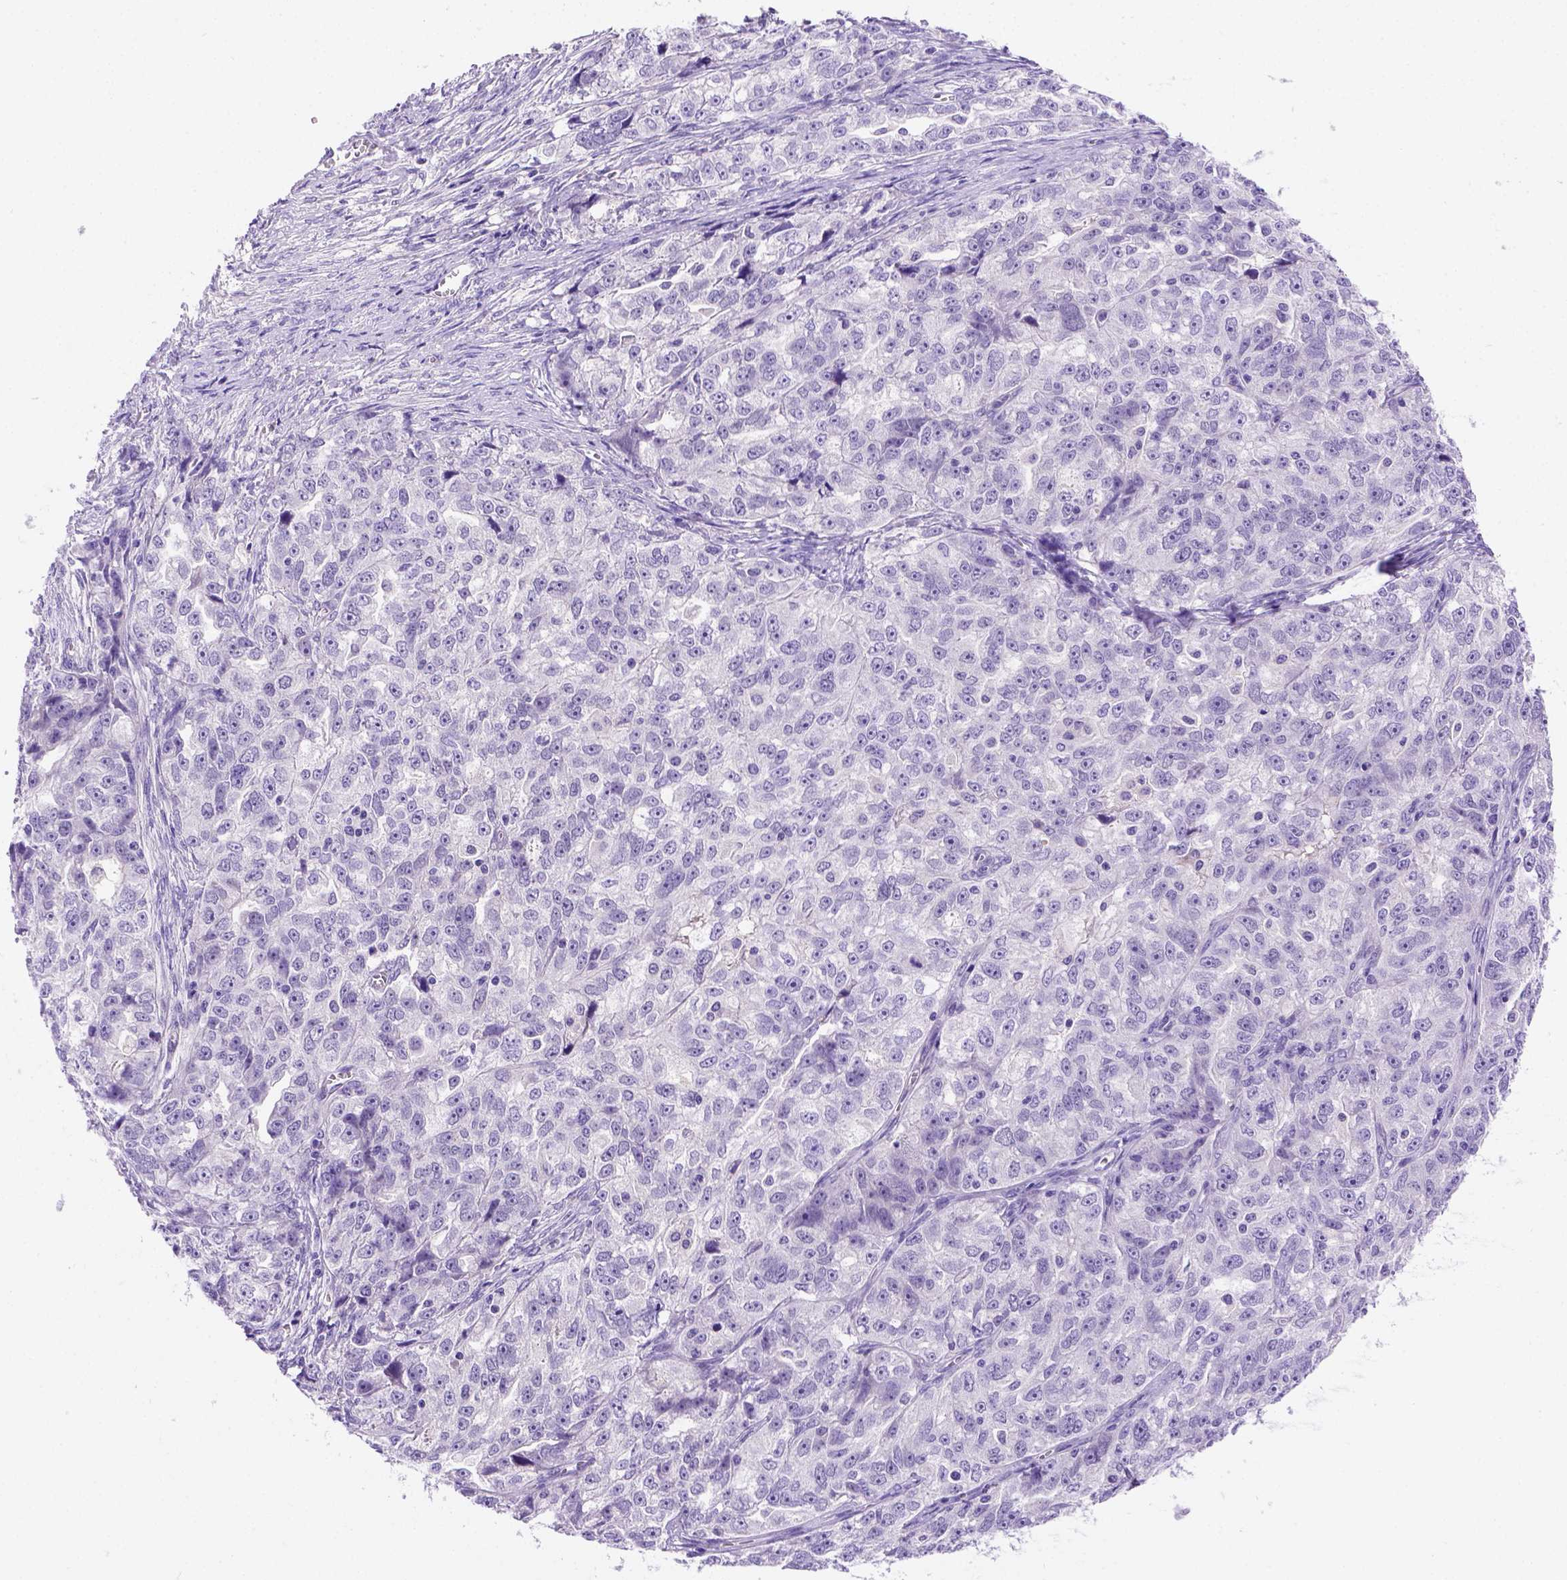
{"staining": {"intensity": "negative", "quantity": "none", "location": "none"}, "tissue": "ovarian cancer", "cell_type": "Tumor cells", "image_type": "cancer", "snomed": [{"axis": "morphology", "description": "Cystadenocarcinoma, serous, NOS"}, {"axis": "topography", "description": "Ovary"}], "caption": "This image is of ovarian cancer (serous cystadenocarcinoma) stained with immunohistochemistry (IHC) to label a protein in brown with the nuclei are counter-stained blue. There is no staining in tumor cells.", "gene": "FAM81B", "patient": {"sex": "female", "age": 51}}